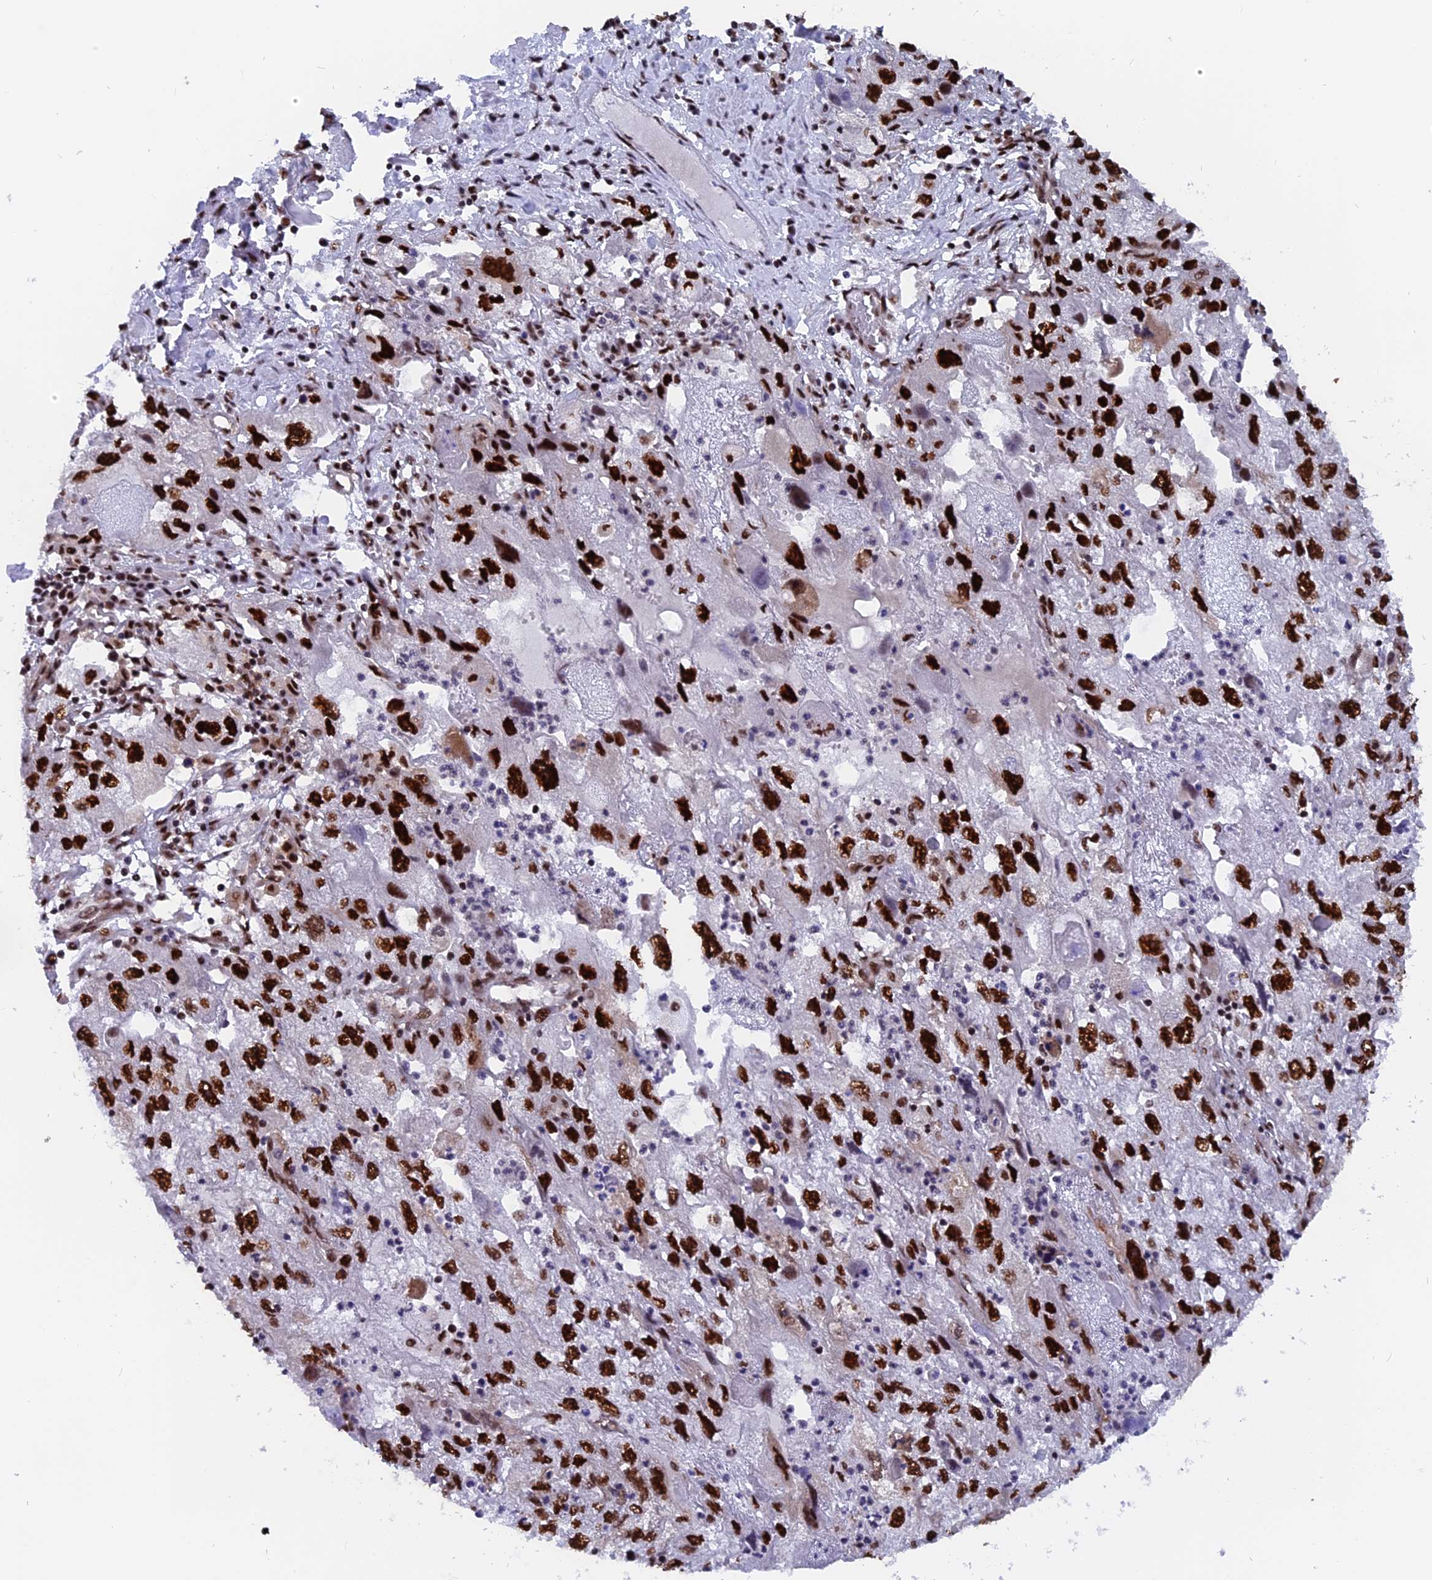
{"staining": {"intensity": "strong", "quantity": ">75%", "location": "nuclear"}, "tissue": "endometrial cancer", "cell_type": "Tumor cells", "image_type": "cancer", "snomed": [{"axis": "morphology", "description": "Adenocarcinoma, NOS"}, {"axis": "topography", "description": "Endometrium"}], "caption": "Protein expression analysis of endometrial cancer shows strong nuclear staining in about >75% of tumor cells.", "gene": "RAMAC", "patient": {"sex": "female", "age": 49}}